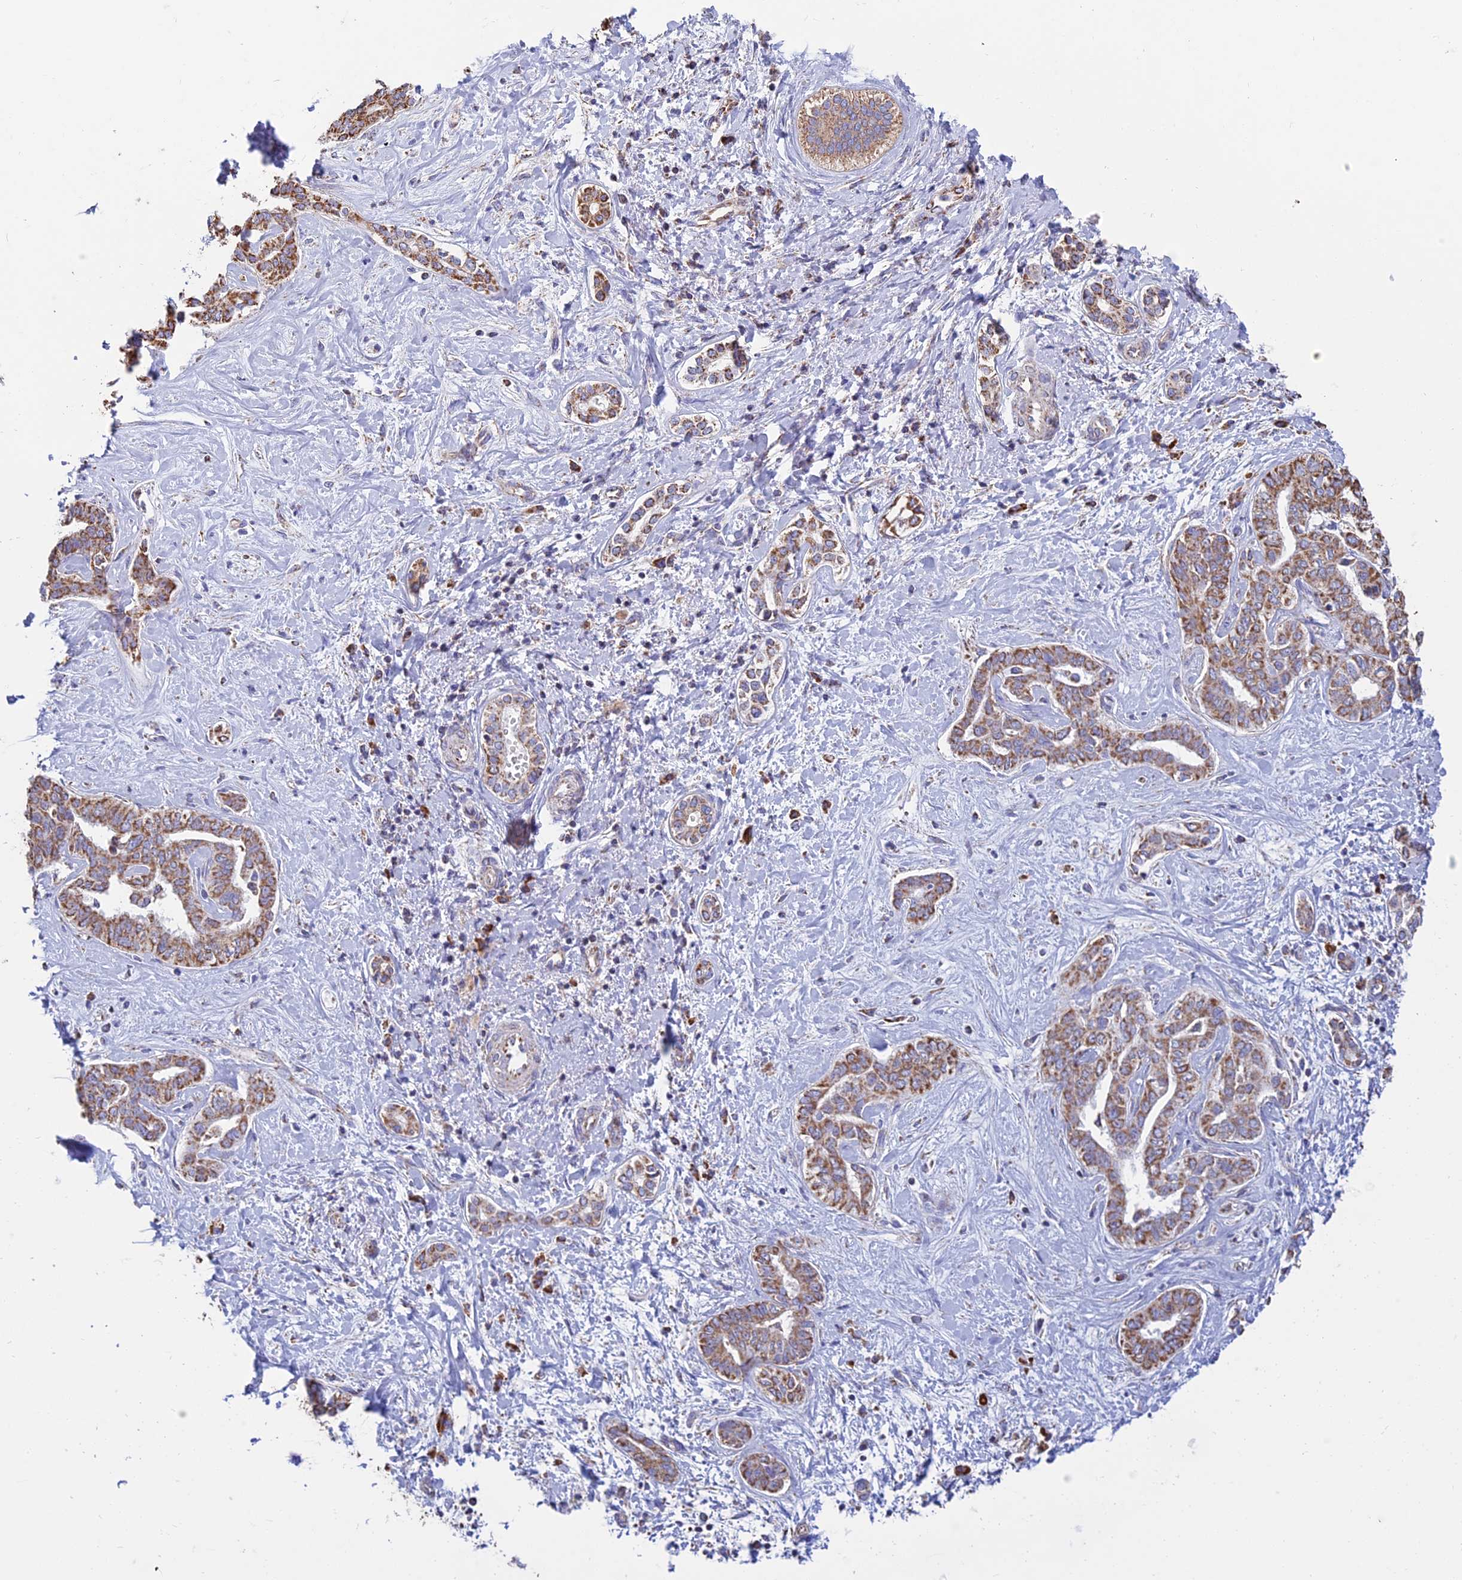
{"staining": {"intensity": "moderate", "quantity": ">75%", "location": "cytoplasmic/membranous"}, "tissue": "liver cancer", "cell_type": "Tumor cells", "image_type": "cancer", "snomed": [{"axis": "morphology", "description": "Cholangiocarcinoma"}, {"axis": "topography", "description": "Liver"}], "caption": "The histopathology image demonstrates a brown stain indicating the presence of a protein in the cytoplasmic/membranous of tumor cells in cholangiocarcinoma (liver). Nuclei are stained in blue.", "gene": "OR2W3", "patient": {"sex": "female", "age": 77}}